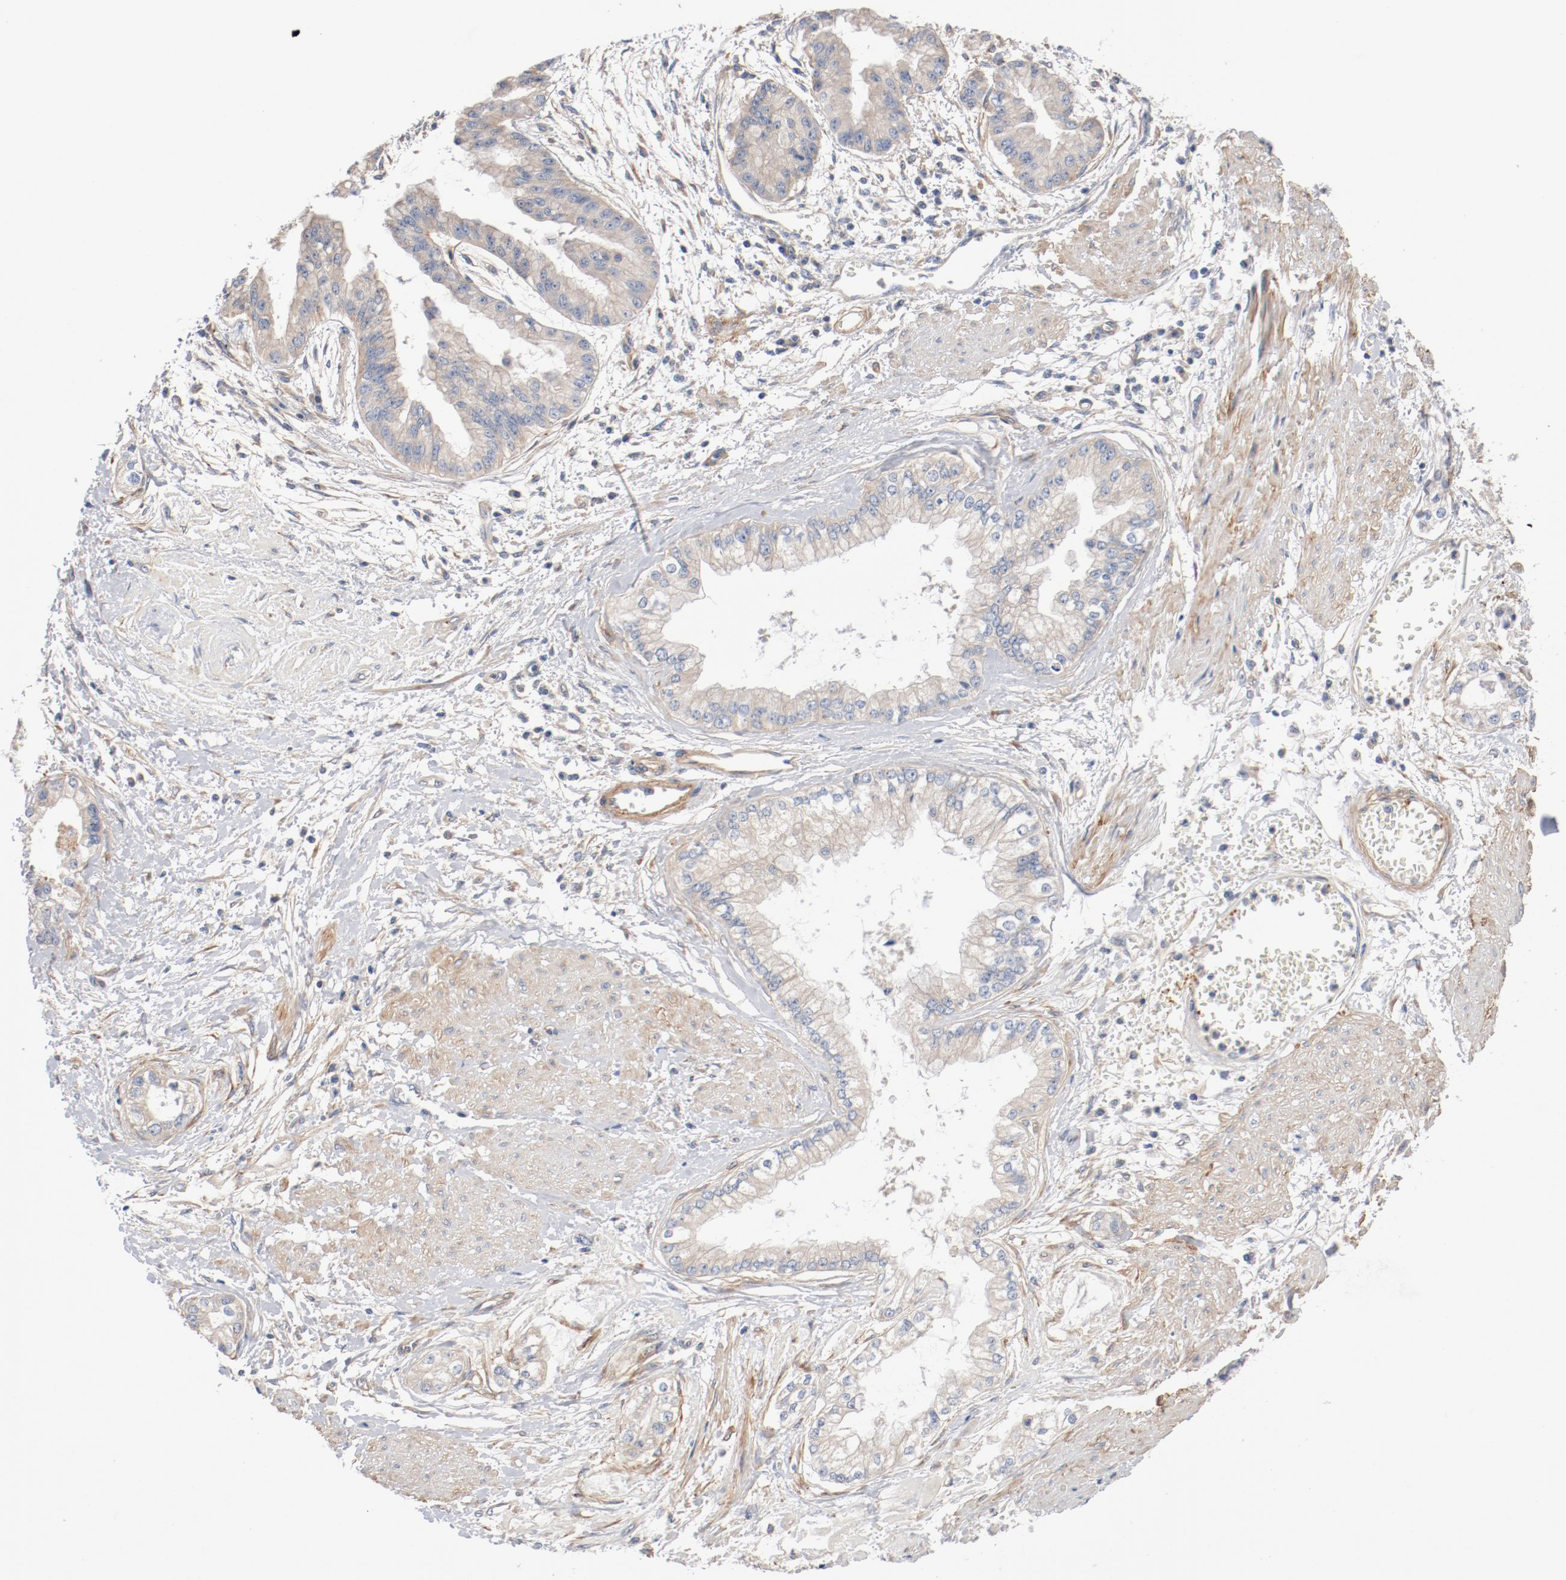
{"staining": {"intensity": "weak", "quantity": "25%-75%", "location": "cytoplasmic/membranous"}, "tissue": "liver cancer", "cell_type": "Tumor cells", "image_type": "cancer", "snomed": [{"axis": "morphology", "description": "Cholangiocarcinoma"}, {"axis": "topography", "description": "Liver"}], "caption": "There is low levels of weak cytoplasmic/membranous expression in tumor cells of liver cholangiocarcinoma, as demonstrated by immunohistochemical staining (brown color).", "gene": "ILK", "patient": {"sex": "female", "age": 79}}